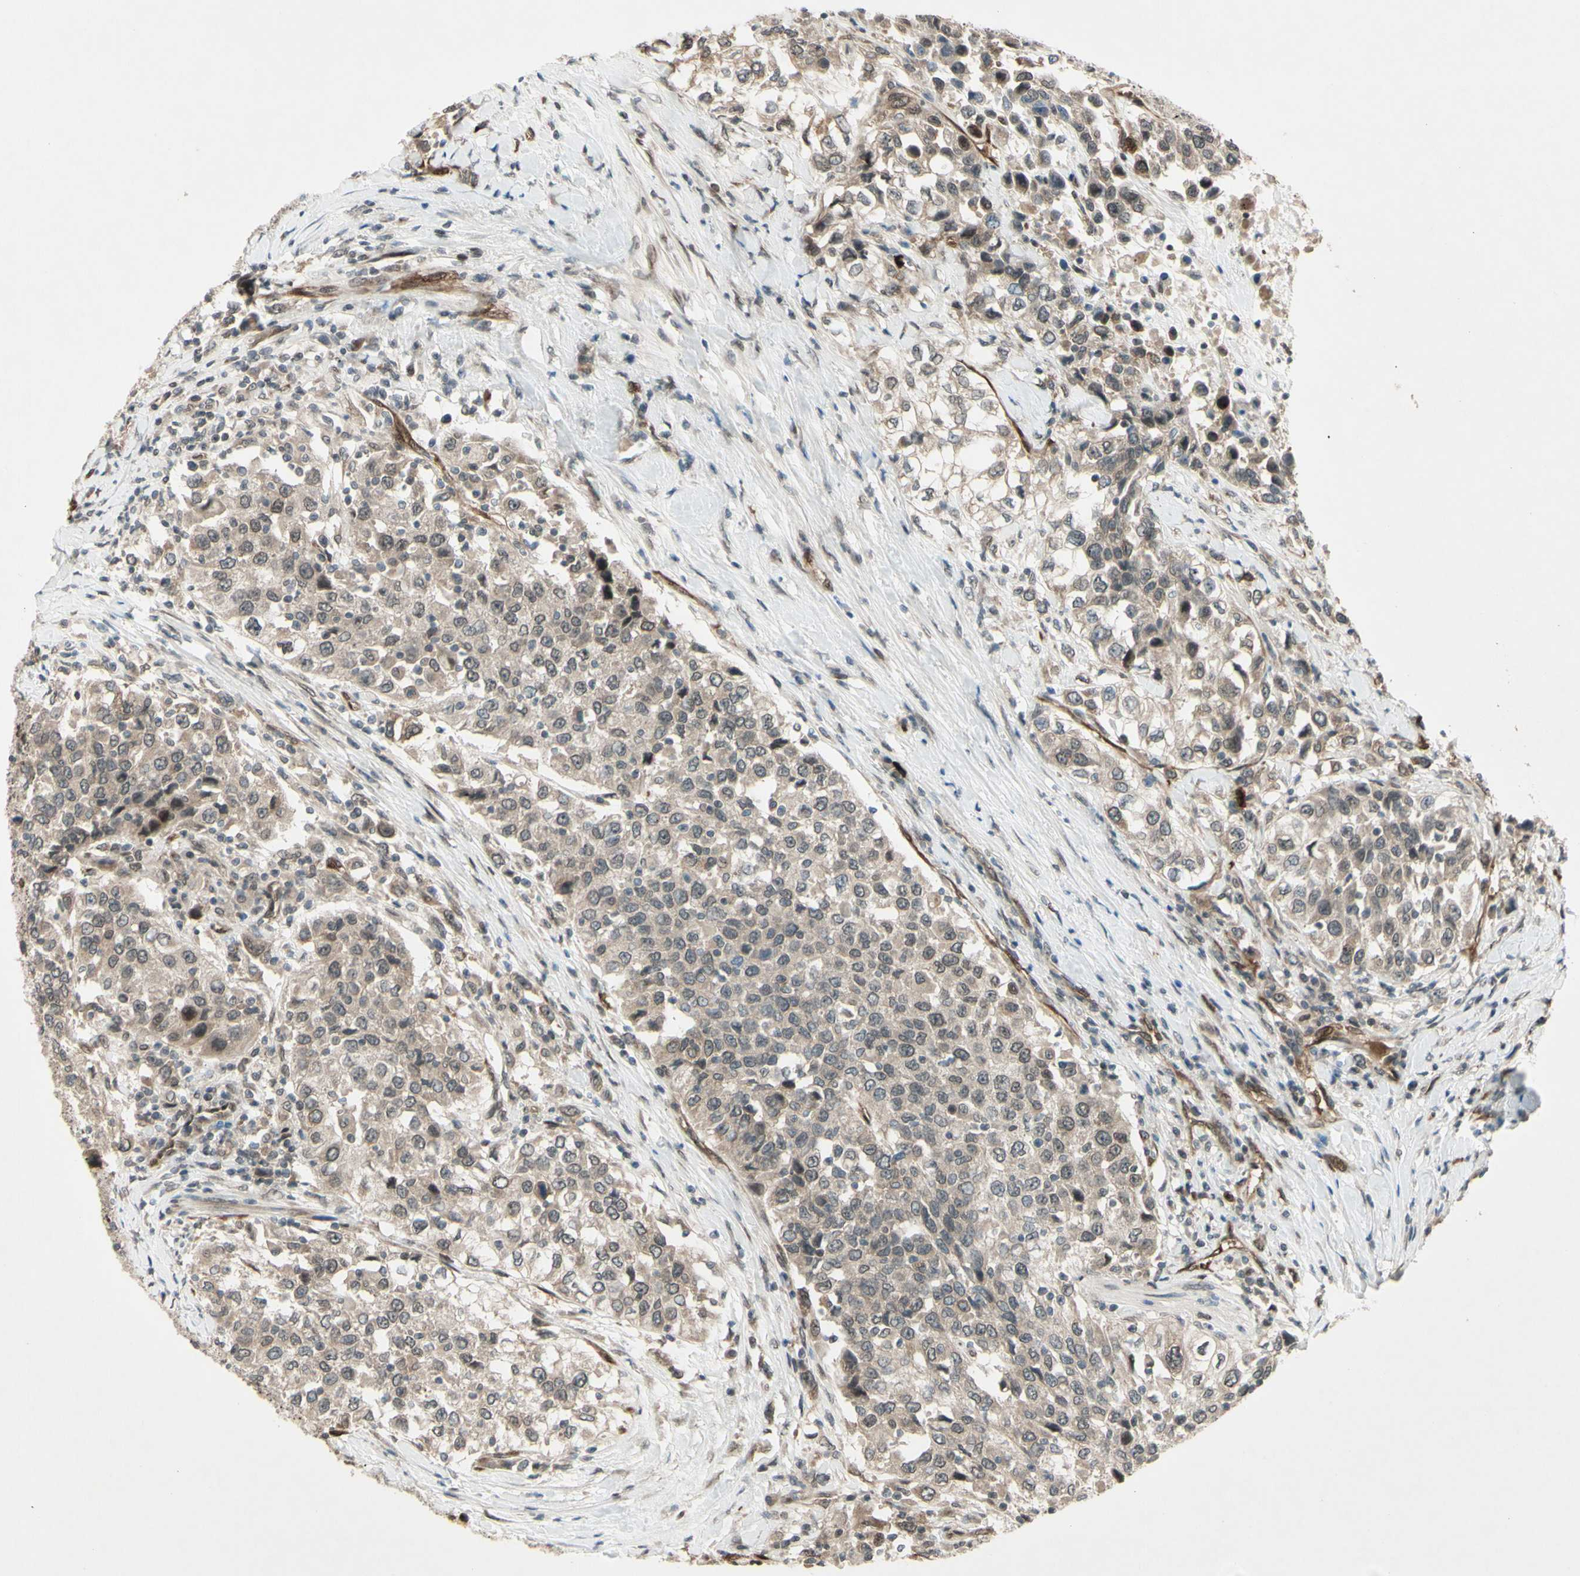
{"staining": {"intensity": "weak", "quantity": ">75%", "location": "cytoplasmic/membranous,nuclear"}, "tissue": "urothelial cancer", "cell_type": "Tumor cells", "image_type": "cancer", "snomed": [{"axis": "morphology", "description": "Urothelial carcinoma, High grade"}, {"axis": "topography", "description": "Urinary bladder"}], "caption": "Urothelial cancer stained with IHC exhibits weak cytoplasmic/membranous and nuclear expression in approximately >75% of tumor cells.", "gene": "MLF2", "patient": {"sex": "female", "age": 80}}